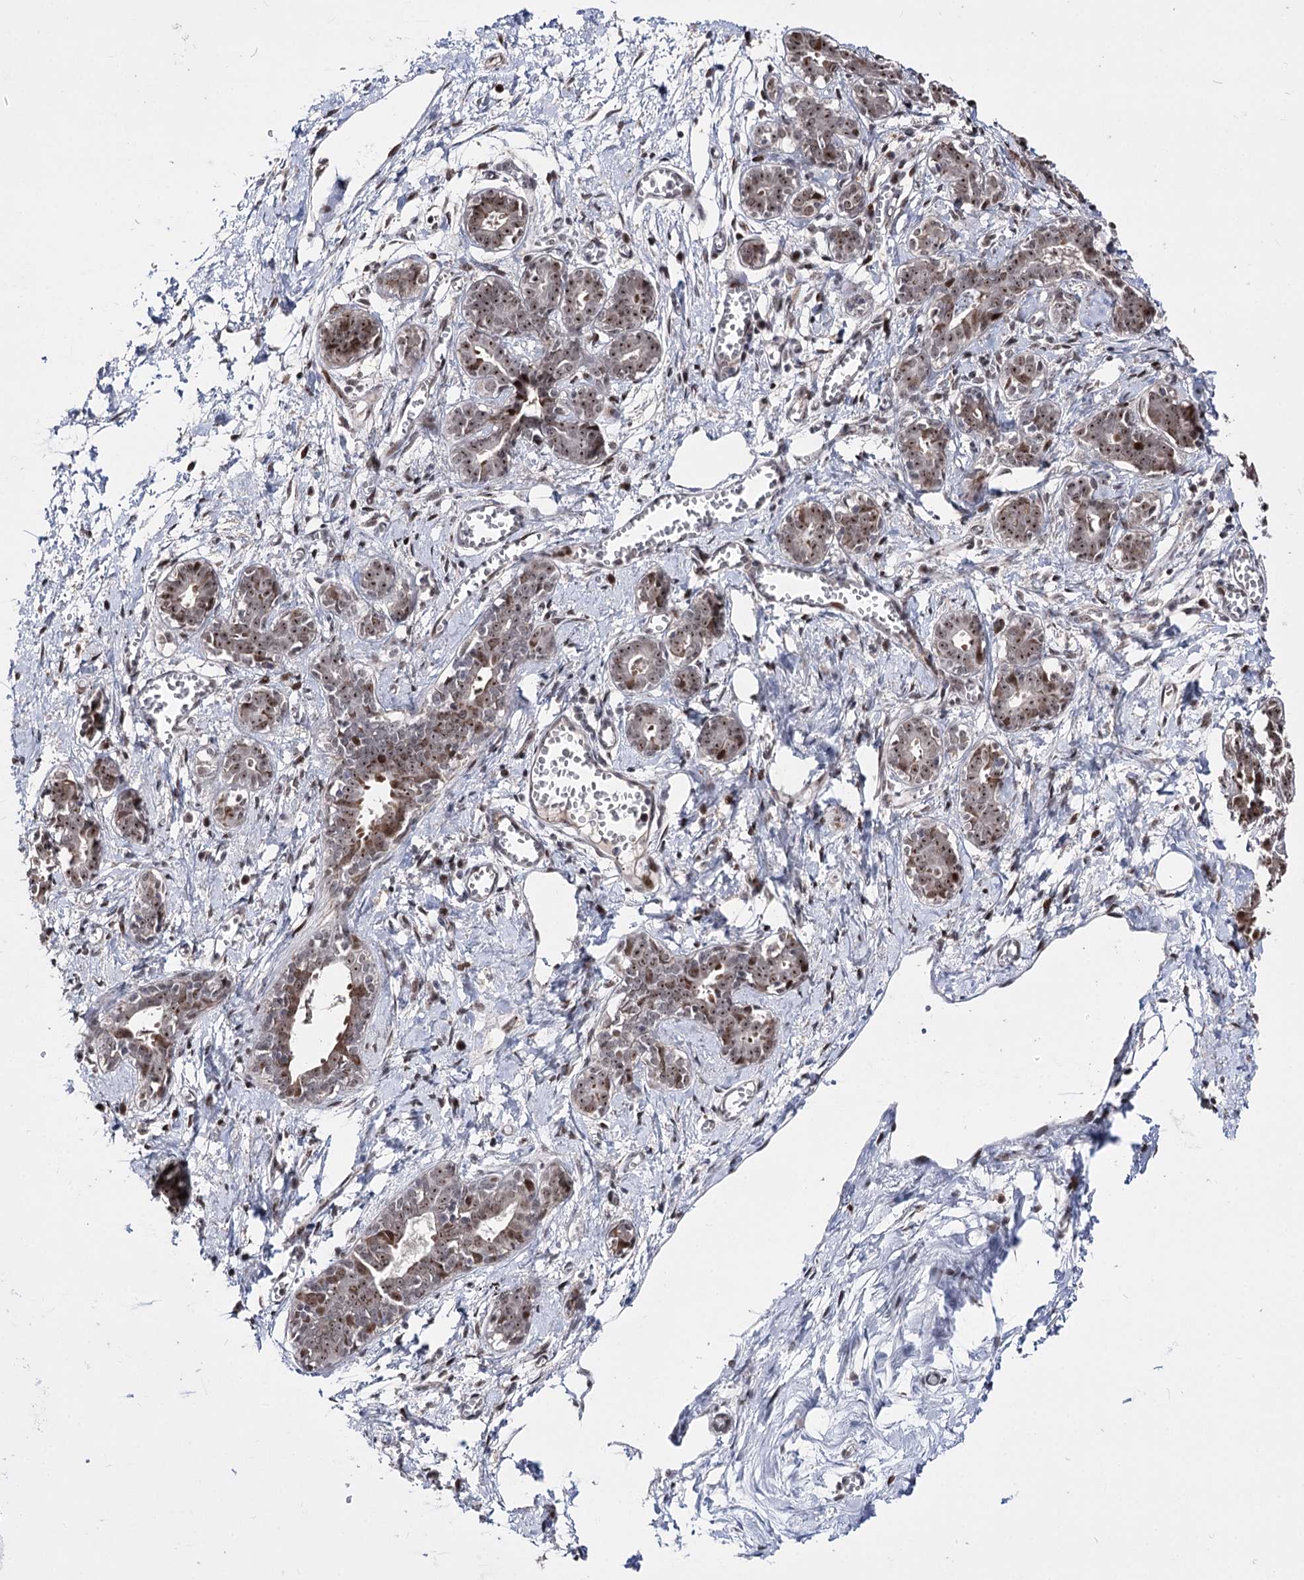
{"staining": {"intensity": "weak", "quantity": "25%-75%", "location": "nuclear"}, "tissue": "breast", "cell_type": "Adipocytes", "image_type": "normal", "snomed": [{"axis": "morphology", "description": "Normal tissue, NOS"}, {"axis": "topography", "description": "Breast"}], "caption": "Immunohistochemical staining of benign breast displays low levels of weak nuclear positivity in approximately 25%-75% of adipocytes. (brown staining indicates protein expression, while blue staining denotes nuclei).", "gene": "STOX1", "patient": {"sex": "female", "age": 27}}